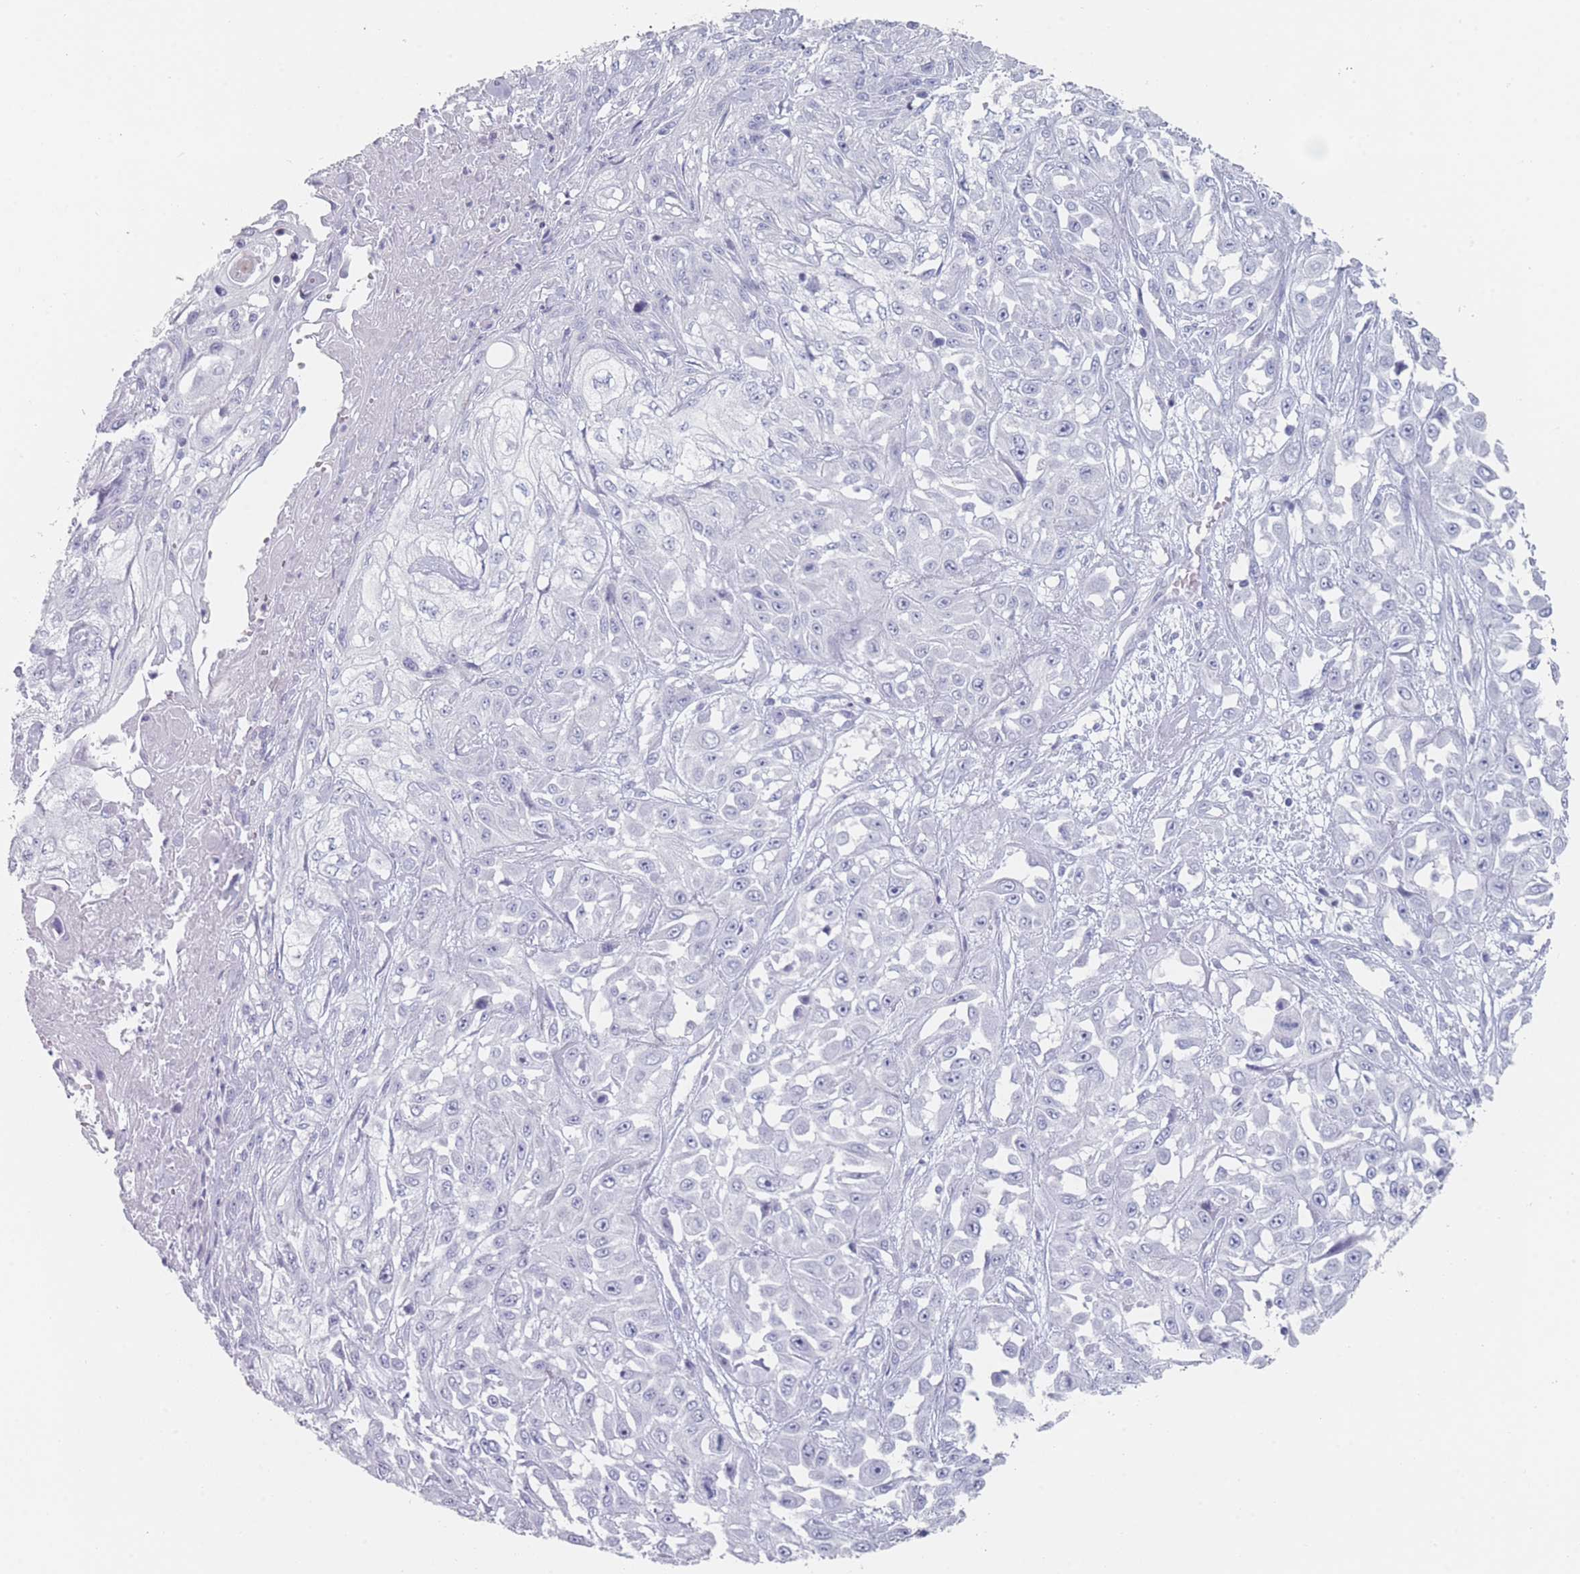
{"staining": {"intensity": "negative", "quantity": "none", "location": "none"}, "tissue": "skin cancer", "cell_type": "Tumor cells", "image_type": "cancer", "snomed": [{"axis": "morphology", "description": "Squamous cell carcinoma, NOS"}, {"axis": "morphology", "description": "Squamous cell carcinoma, metastatic, NOS"}, {"axis": "topography", "description": "Skin"}, {"axis": "topography", "description": "Lymph node"}], "caption": "DAB immunohistochemical staining of skin metastatic squamous cell carcinoma demonstrates no significant positivity in tumor cells. (Immunohistochemistry, brightfield microscopy, high magnification).", "gene": "RNF4", "patient": {"sex": "male", "age": 75}}